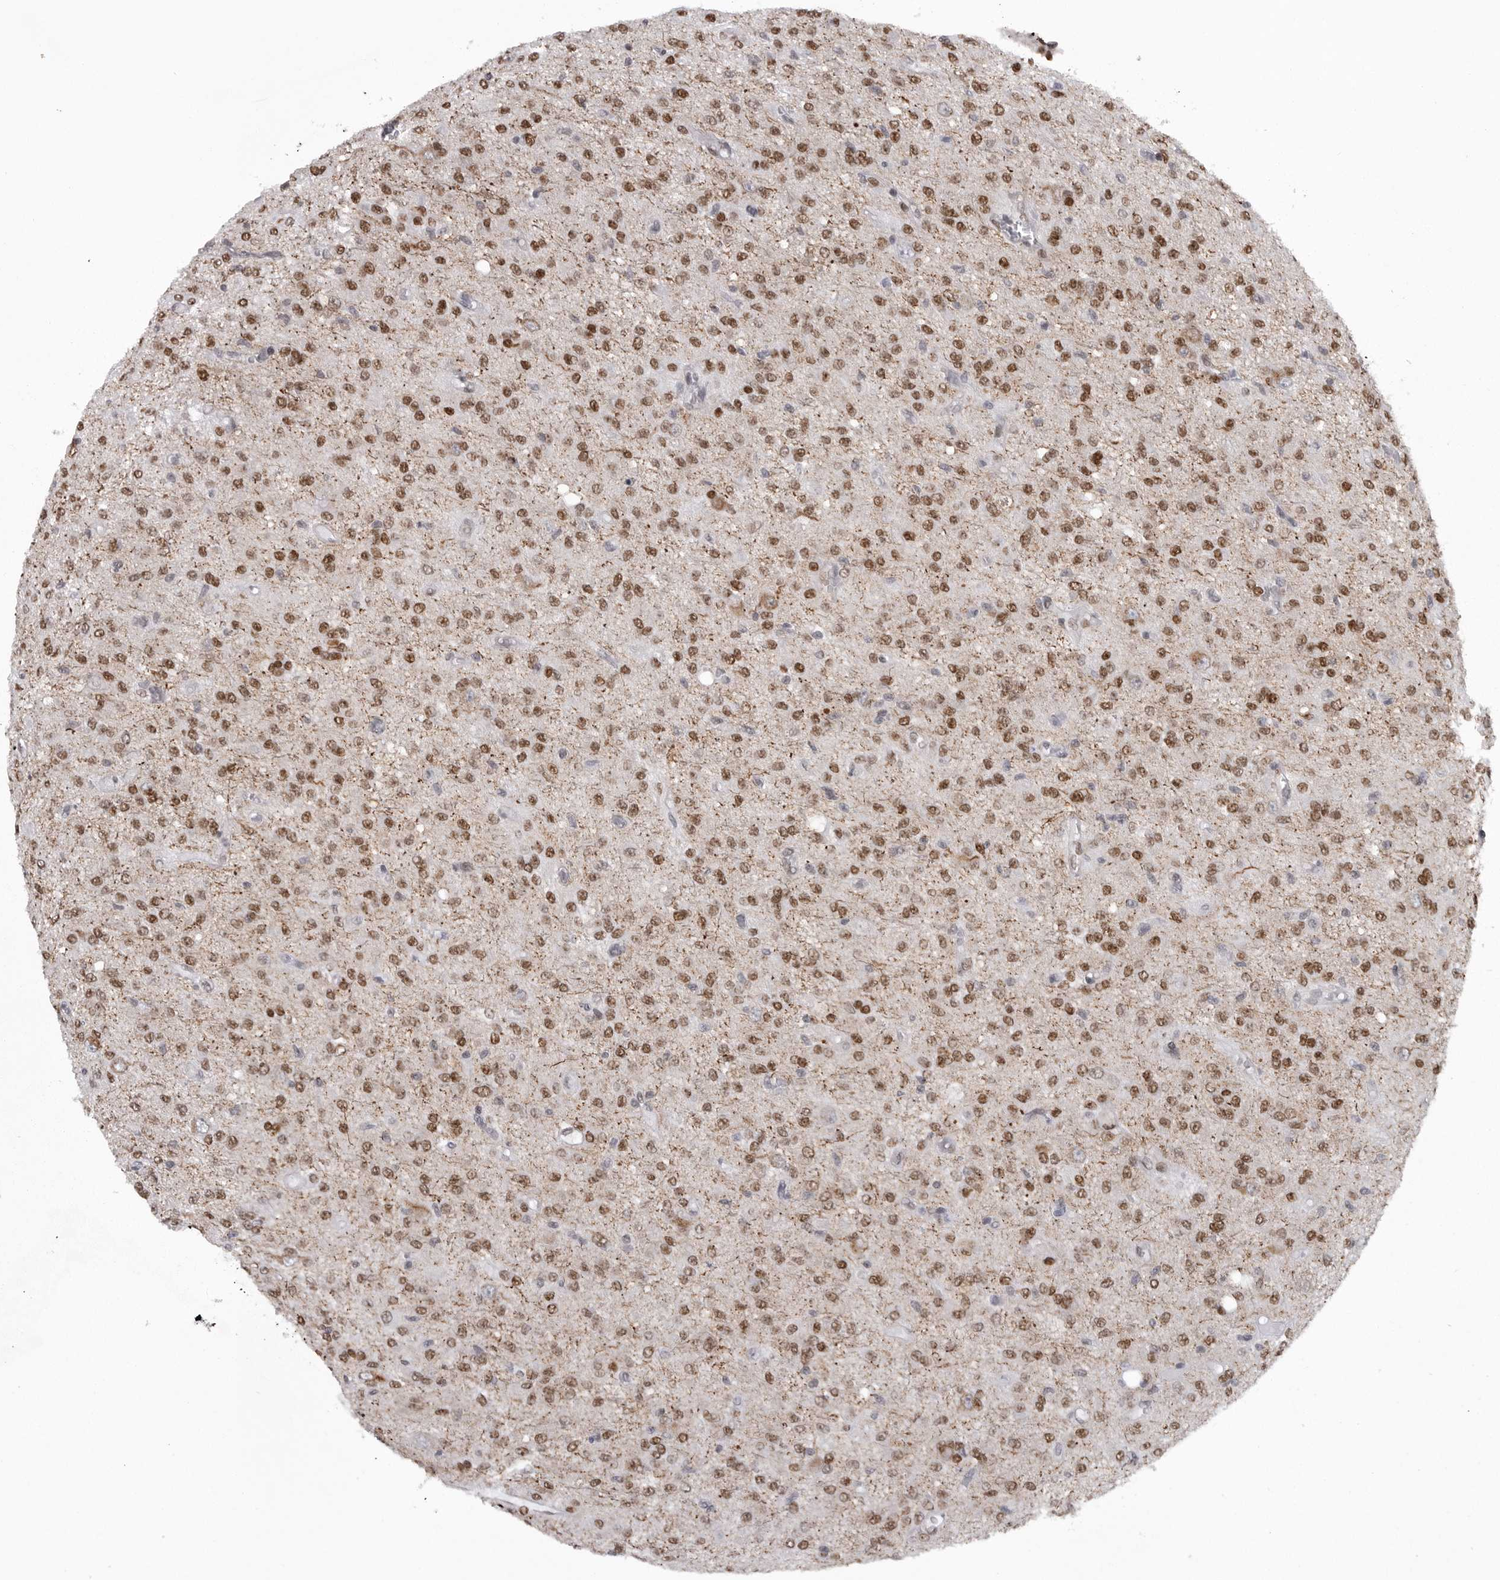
{"staining": {"intensity": "moderate", "quantity": ">75%", "location": "nuclear"}, "tissue": "glioma", "cell_type": "Tumor cells", "image_type": "cancer", "snomed": [{"axis": "morphology", "description": "Glioma, malignant, High grade"}, {"axis": "topography", "description": "Brain"}], "caption": "Moderate nuclear positivity for a protein is appreciated in about >75% of tumor cells of glioma using immunohistochemistry (IHC).", "gene": "HMGN3", "patient": {"sex": "female", "age": 59}}